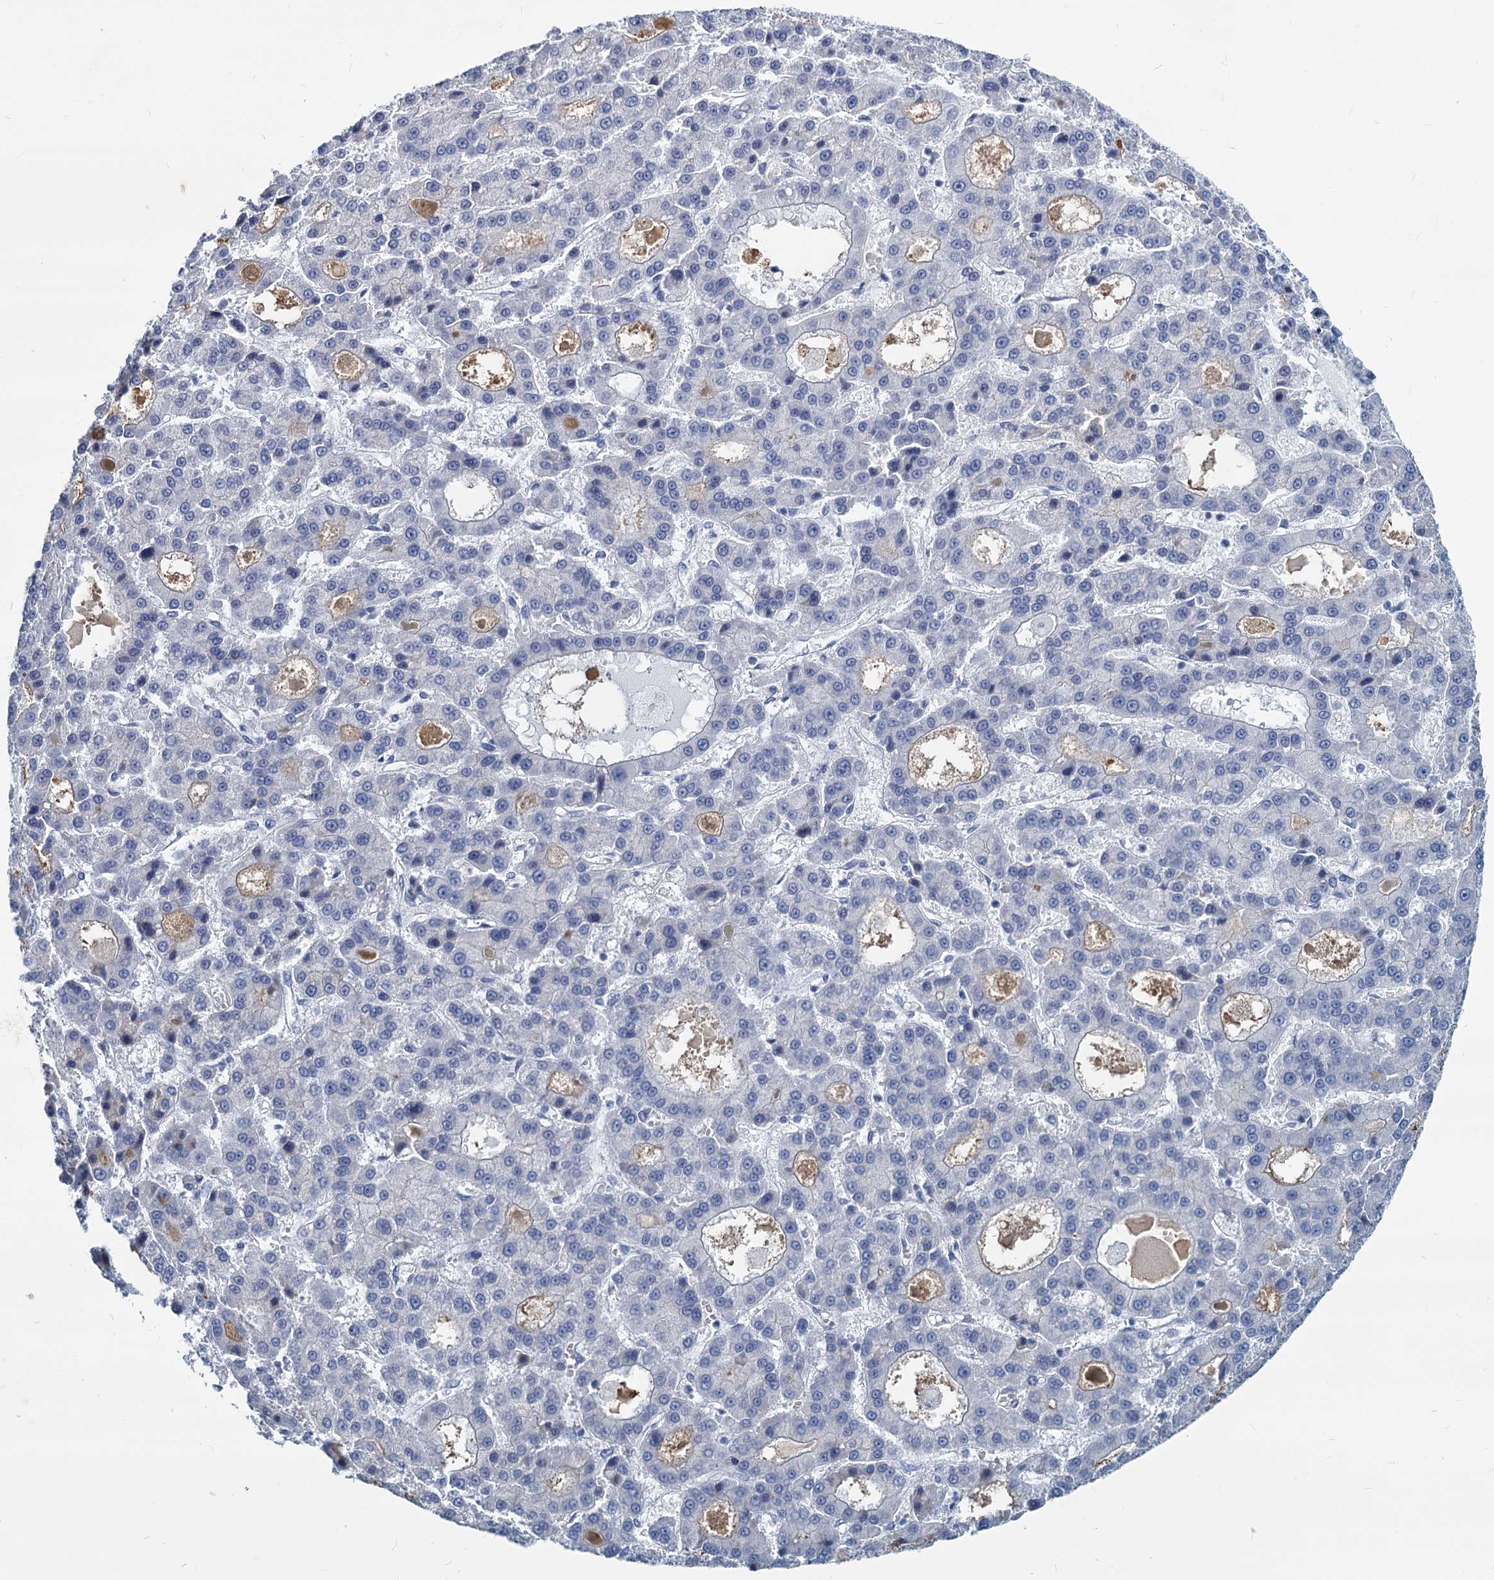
{"staining": {"intensity": "negative", "quantity": "none", "location": "none"}, "tissue": "liver cancer", "cell_type": "Tumor cells", "image_type": "cancer", "snomed": [{"axis": "morphology", "description": "Carcinoma, Hepatocellular, NOS"}, {"axis": "topography", "description": "Liver"}], "caption": "Micrograph shows no significant protein positivity in tumor cells of liver cancer.", "gene": "GSTM3", "patient": {"sex": "male", "age": 70}}